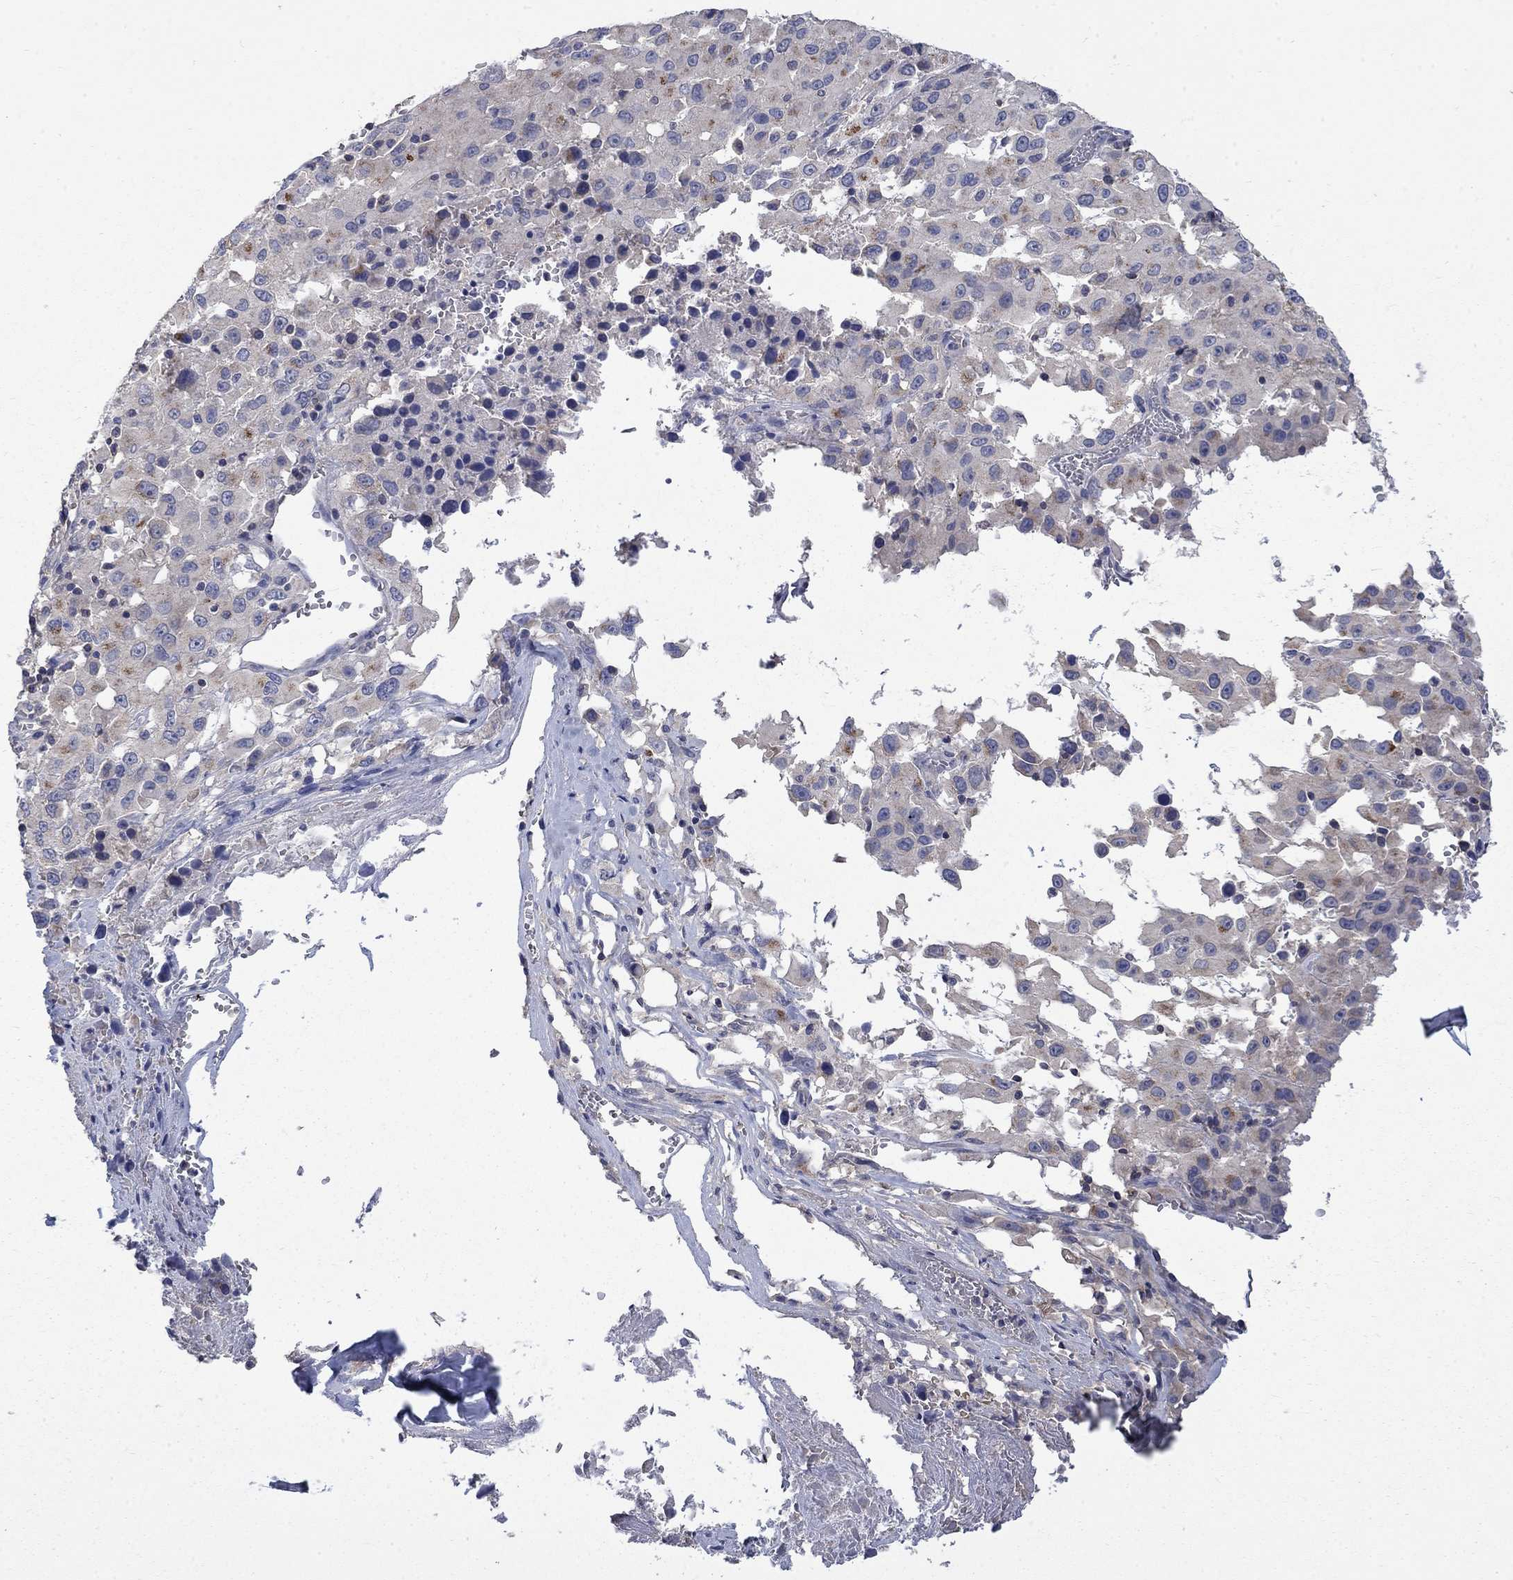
{"staining": {"intensity": "strong", "quantity": "<25%", "location": "cytoplasmic/membranous"}, "tissue": "melanoma", "cell_type": "Tumor cells", "image_type": "cancer", "snomed": [{"axis": "morphology", "description": "Malignant melanoma, Metastatic site"}, {"axis": "topography", "description": "Lymph node"}], "caption": "An image showing strong cytoplasmic/membranous expression in about <25% of tumor cells in malignant melanoma (metastatic site), as visualized by brown immunohistochemical staining.", "gene": "HSPA12A", "patient": {"sex": "male", "age": 50}}